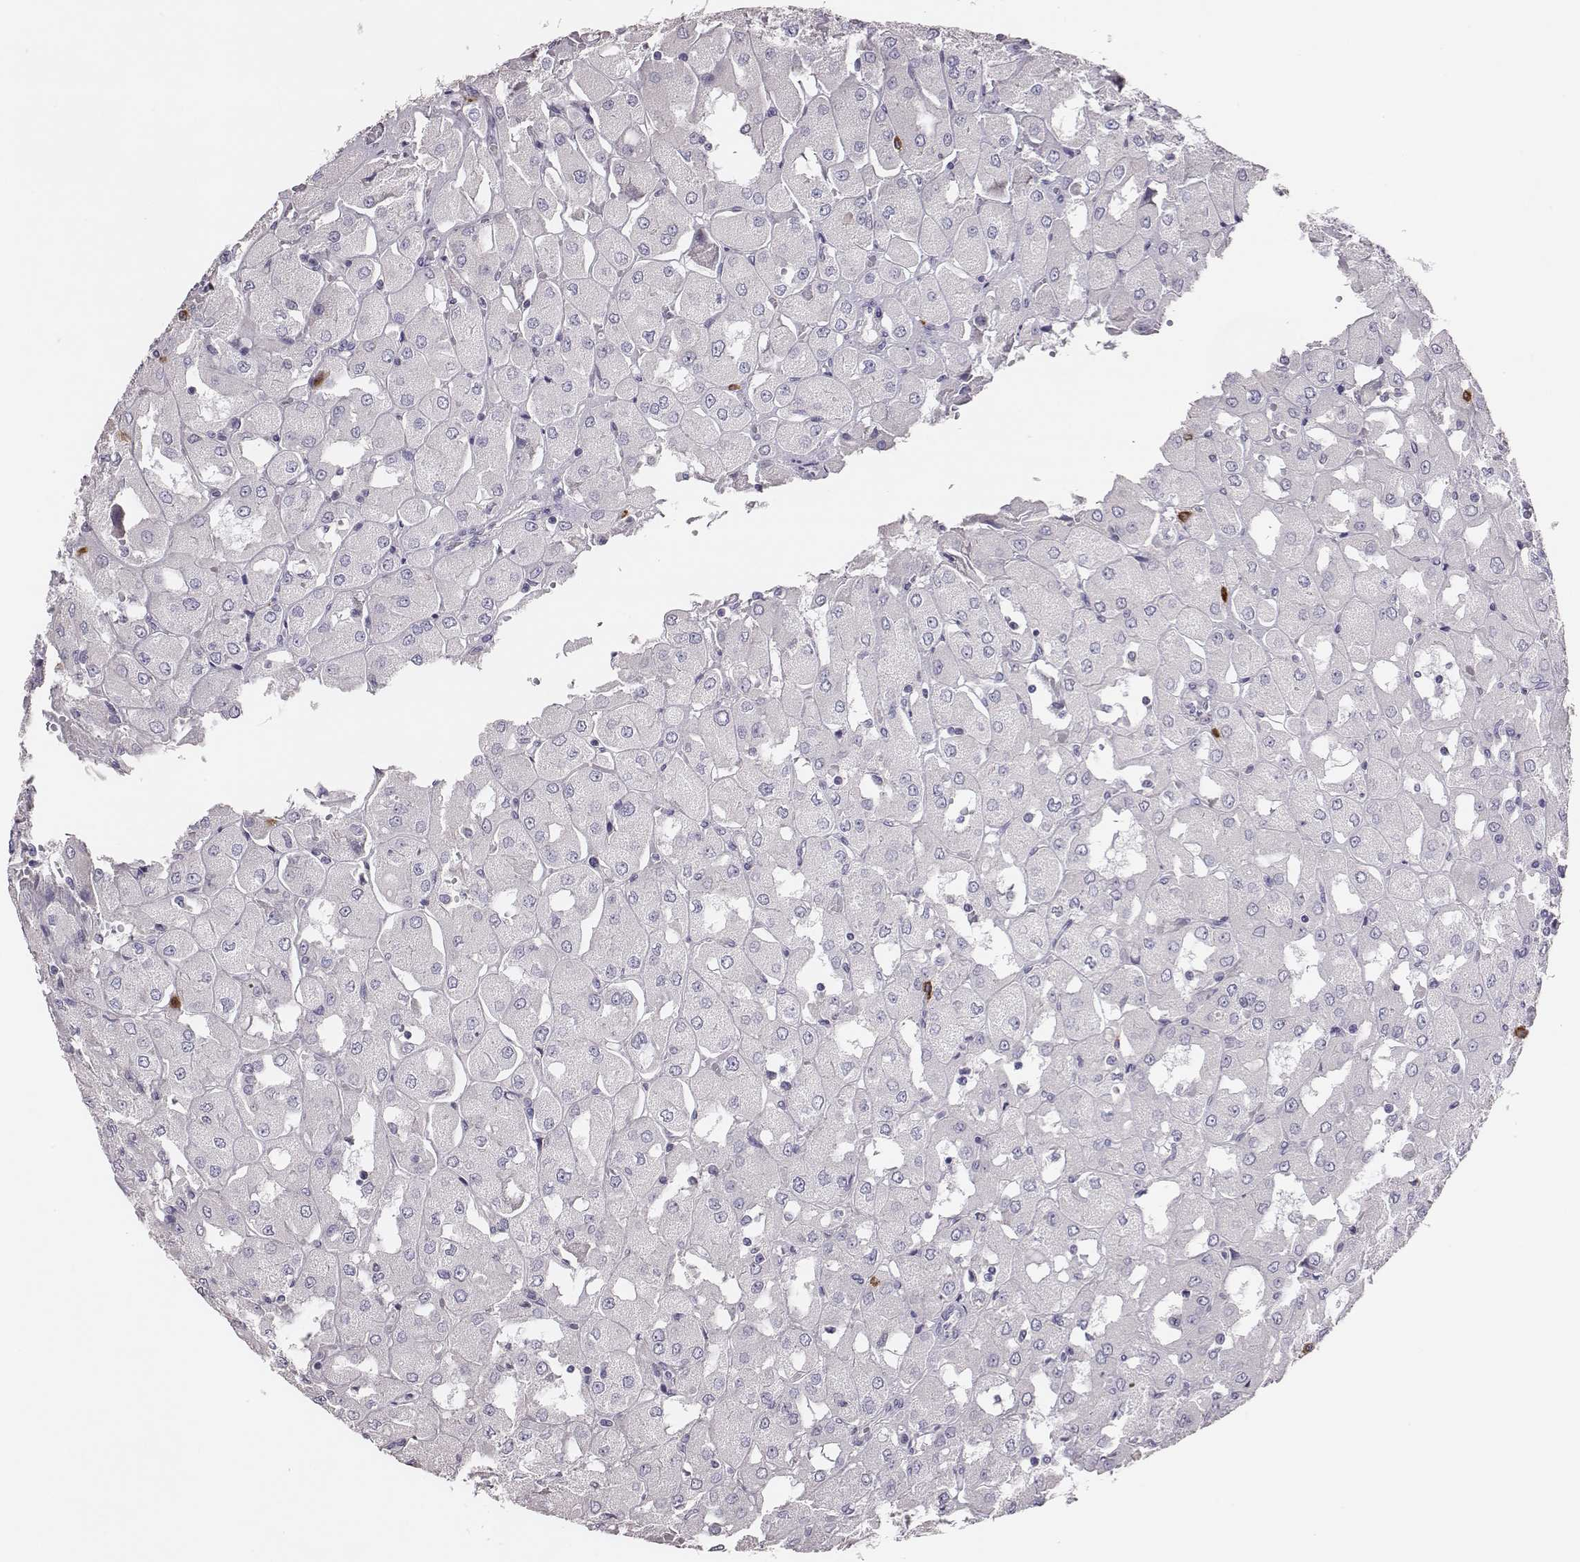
{"staining": {"intensity": "negative", "quantity": "none", "location": "none"}, "tissue": "renal cancer", "cell_type": "Tumor cells", "image_type": "cancer", "snomed": [{"axis": "morphology", "description": "Adenocarcinoma, NOS"}, {"axis": "topography", "description": "Kidney"}], "caption": "Protein analysis of renal cancer (adenocarcinoma) demonstrates no significant expression in tumor cells.", "gene": "P2RY10", "patient": {"sex": "male", "age": 72}}